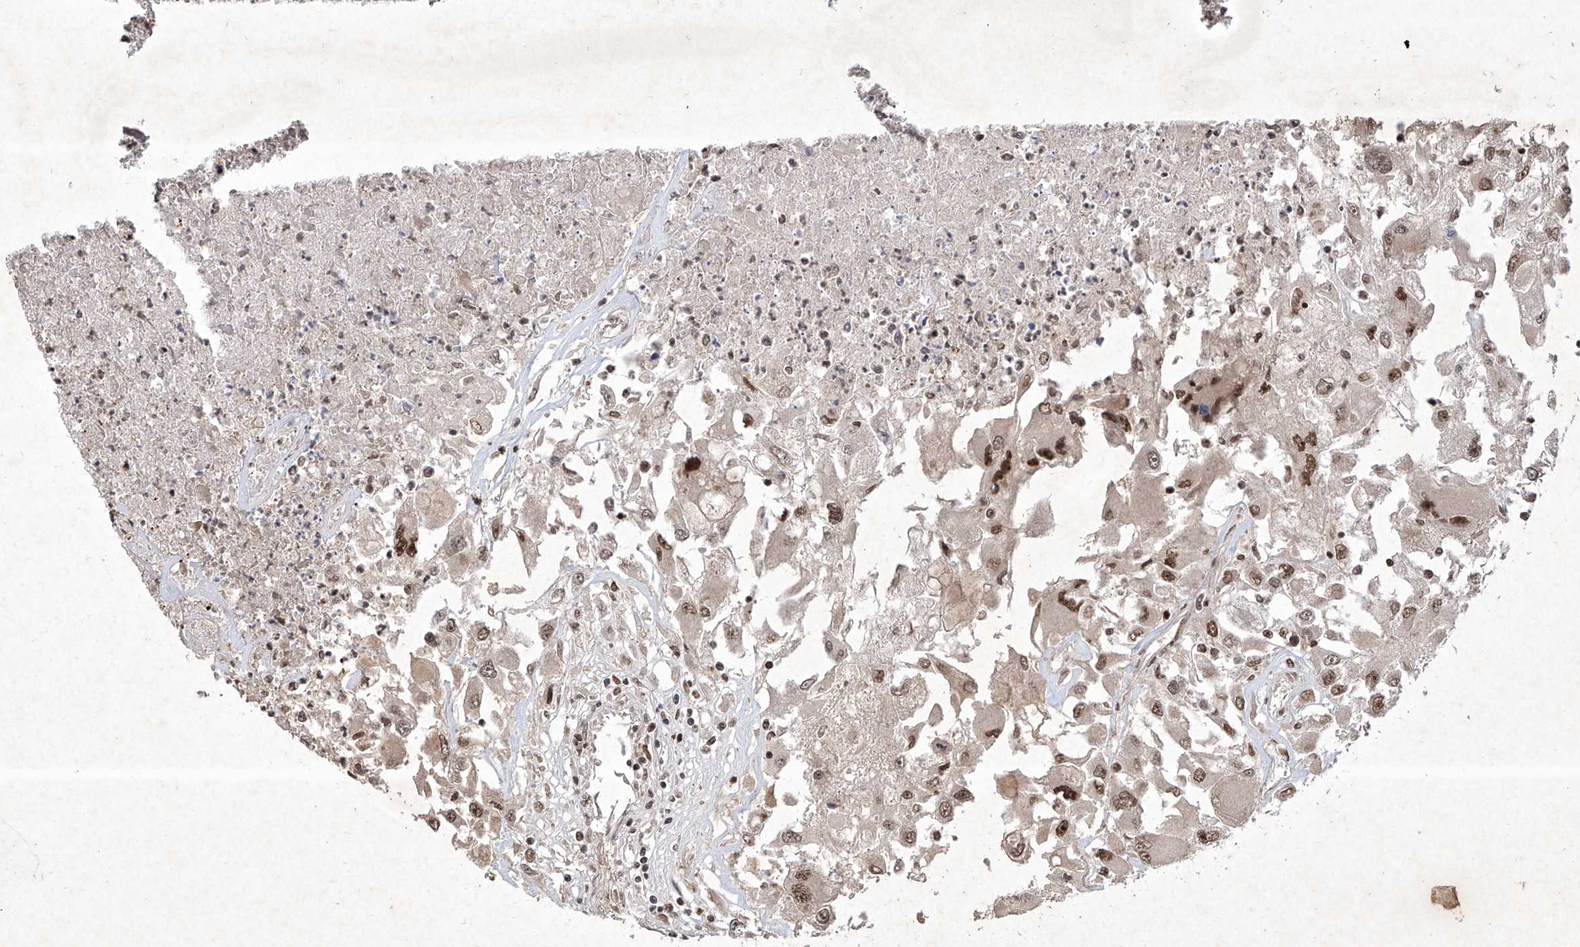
{"staining": {"intensity": "moderate", "quantity": ">75%", "location": "nuclear"}, "tissue": "renal cancer", "cell_type": "Tumor cells", "image_type": "cancer", "snomed": [{"axis": "morphology", "description": "Adenocarcinoma, NOS"}, {"axis": "topography", "description": "Kidney"}], "caption": "Renal adenocarcinoma stained with IHC exhibits moderate nuclear staining in approximately >75% of tumor cells.", "gene": "IRF2", "patient": {"sex": "female", "age": 52}}